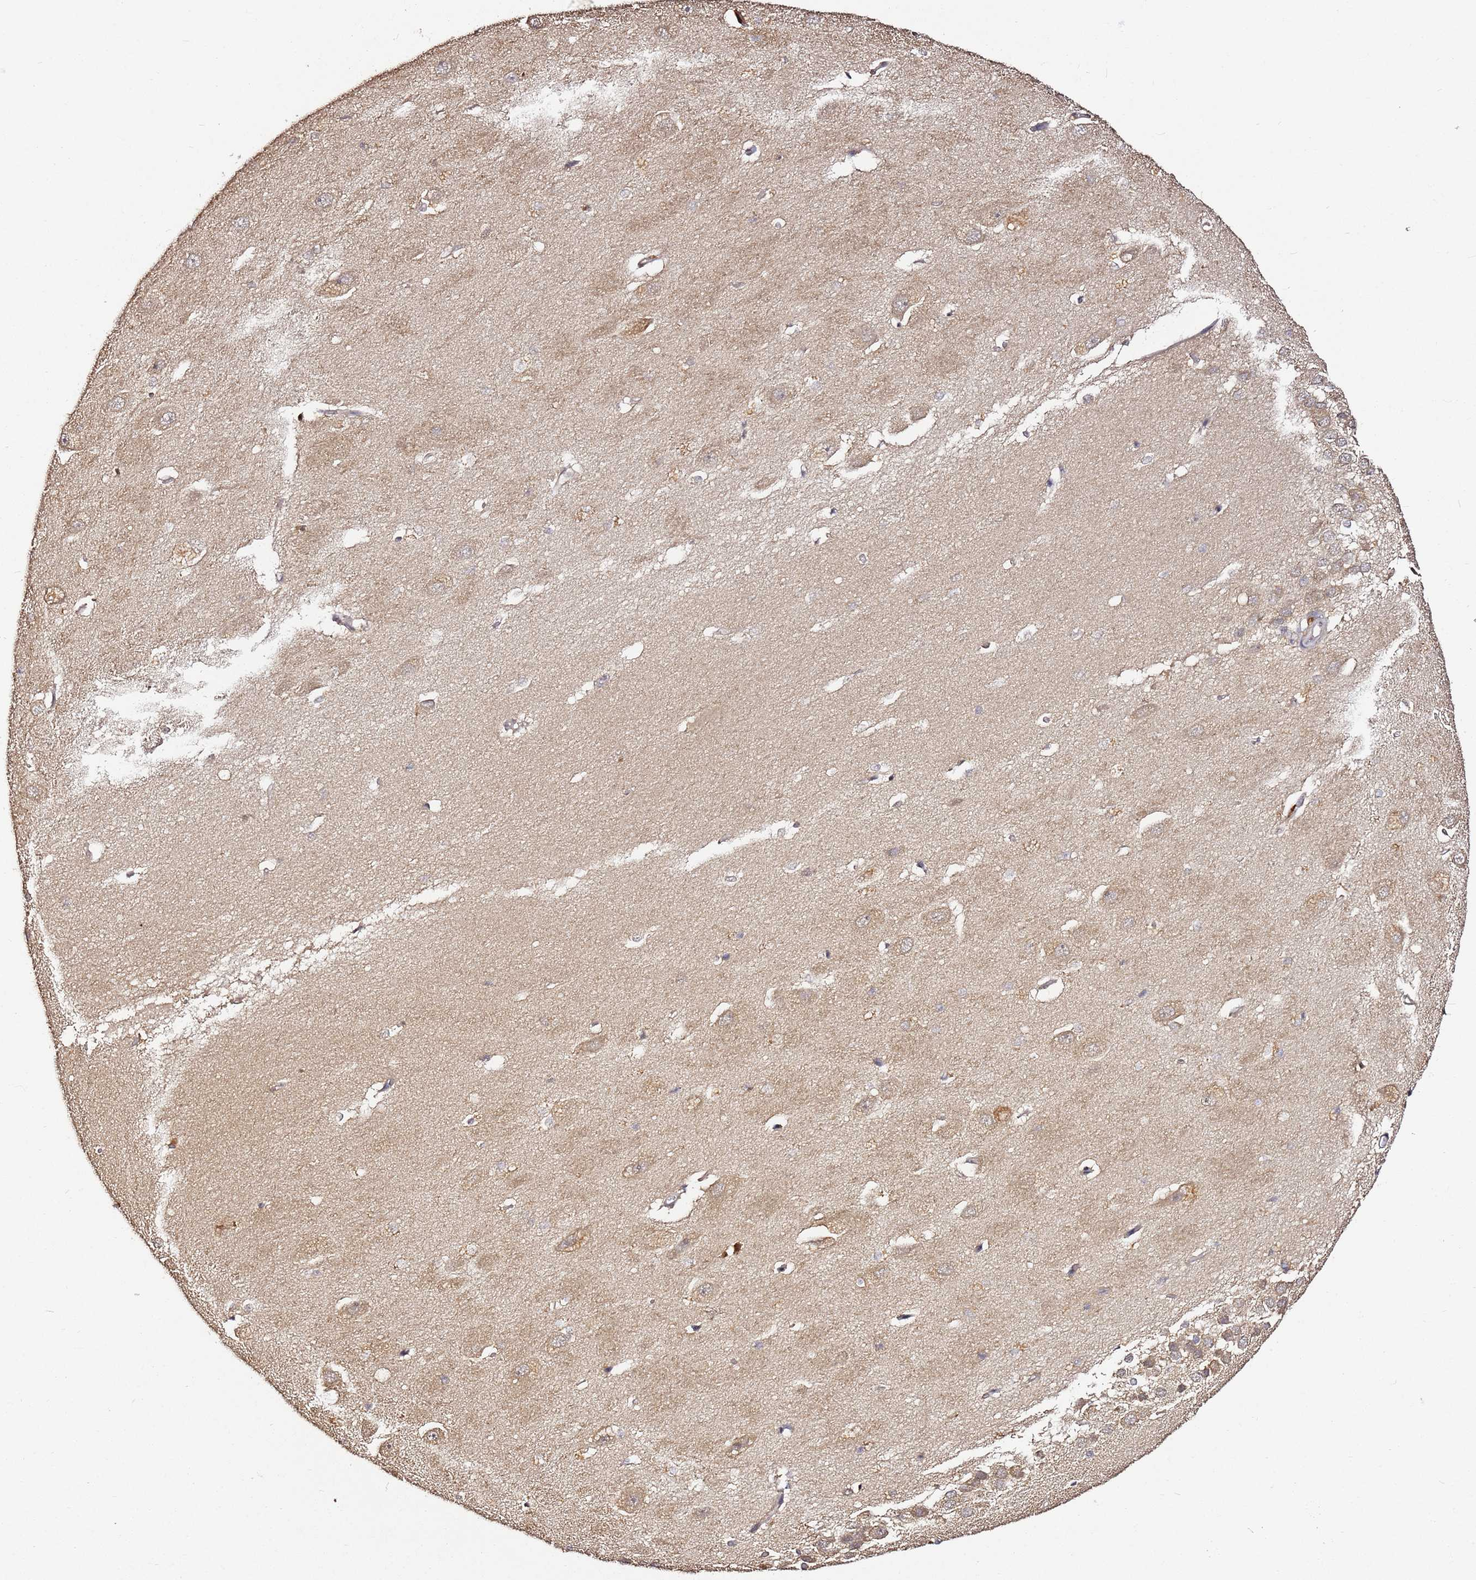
{"staining": {"intensity": "weak", "quantity": "25%-75%", "location": "cytoplasmic/membranous"}, "tissue": "hippocampus", "cell_type": "Glial cells", "image_type": "normal", "snomed": [{"axis": "morphology", "description": "Normal tissue, NOS"}, {"axis": "topography", "description": "Hippocampus"}], "caption": "Immunohistochemistry (IHC) of unremarkable human hippocampus exhibits low levels of weak cytoplasmic/membranous staining in about 25%-75% of glial cells.", "gene": "C6orf136", "patient": {"sex": "female", "age": 64}}